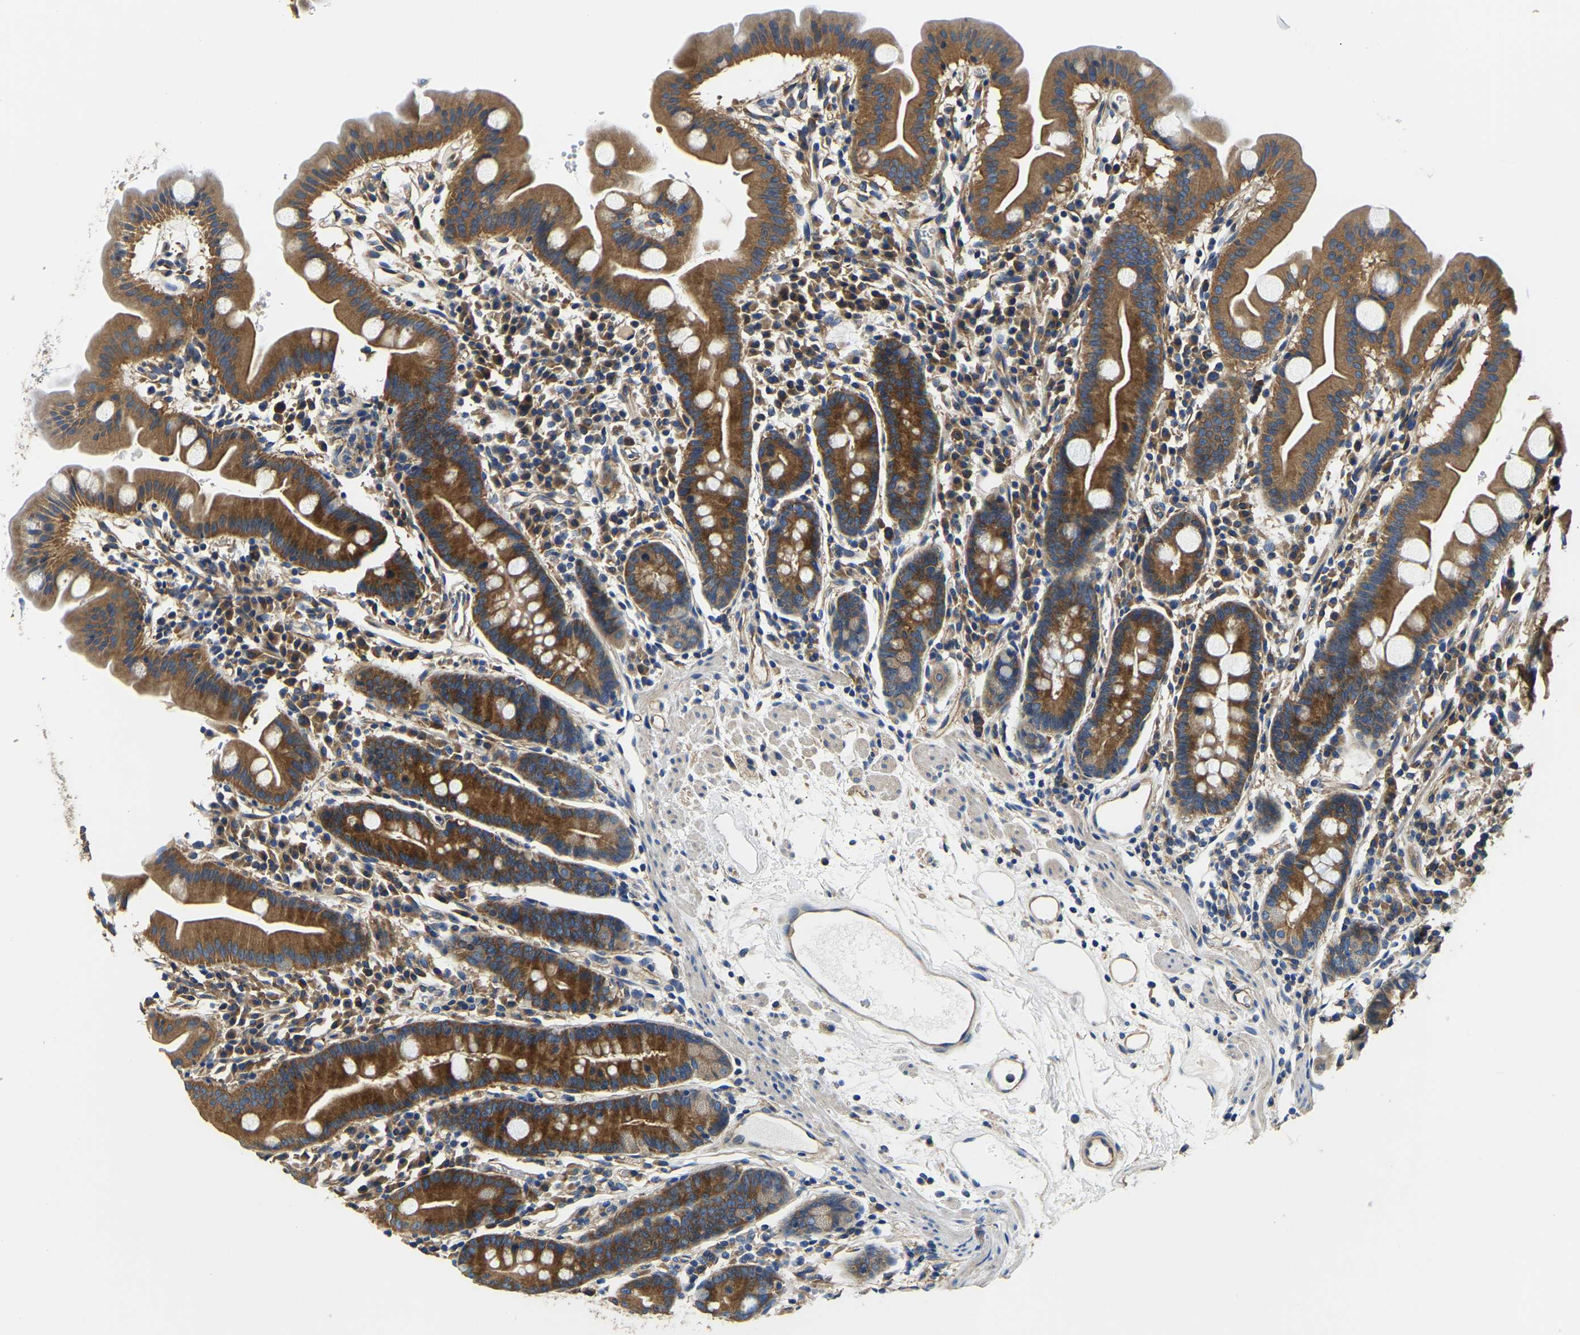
{"staining": {"intensity": "strong", "quantity": ">75%", "location": "cytoplasmic/membranous"}, "tissue": "duodenum", "cell_type": "Glandular cells", "image_type": "normal", "snomed": [{"axis": "morphology", "description": "Normal tissue, NOS"}, {"axis": "topography", "description": "Duodenum"}], "caption": "Benign duodenum shows strong cytoplasmic/membranous staining in about >75% of glandular cells, visualized by immunohistochemistry. The staining is performed using DAB (3,3'-diaminobenzidine) brown chromogen to label protein expression. The nuclei are counter-stained blue using hematoxylin.", "gene": "CSDE1", "patient": {"sex": "male", "age": 50}}